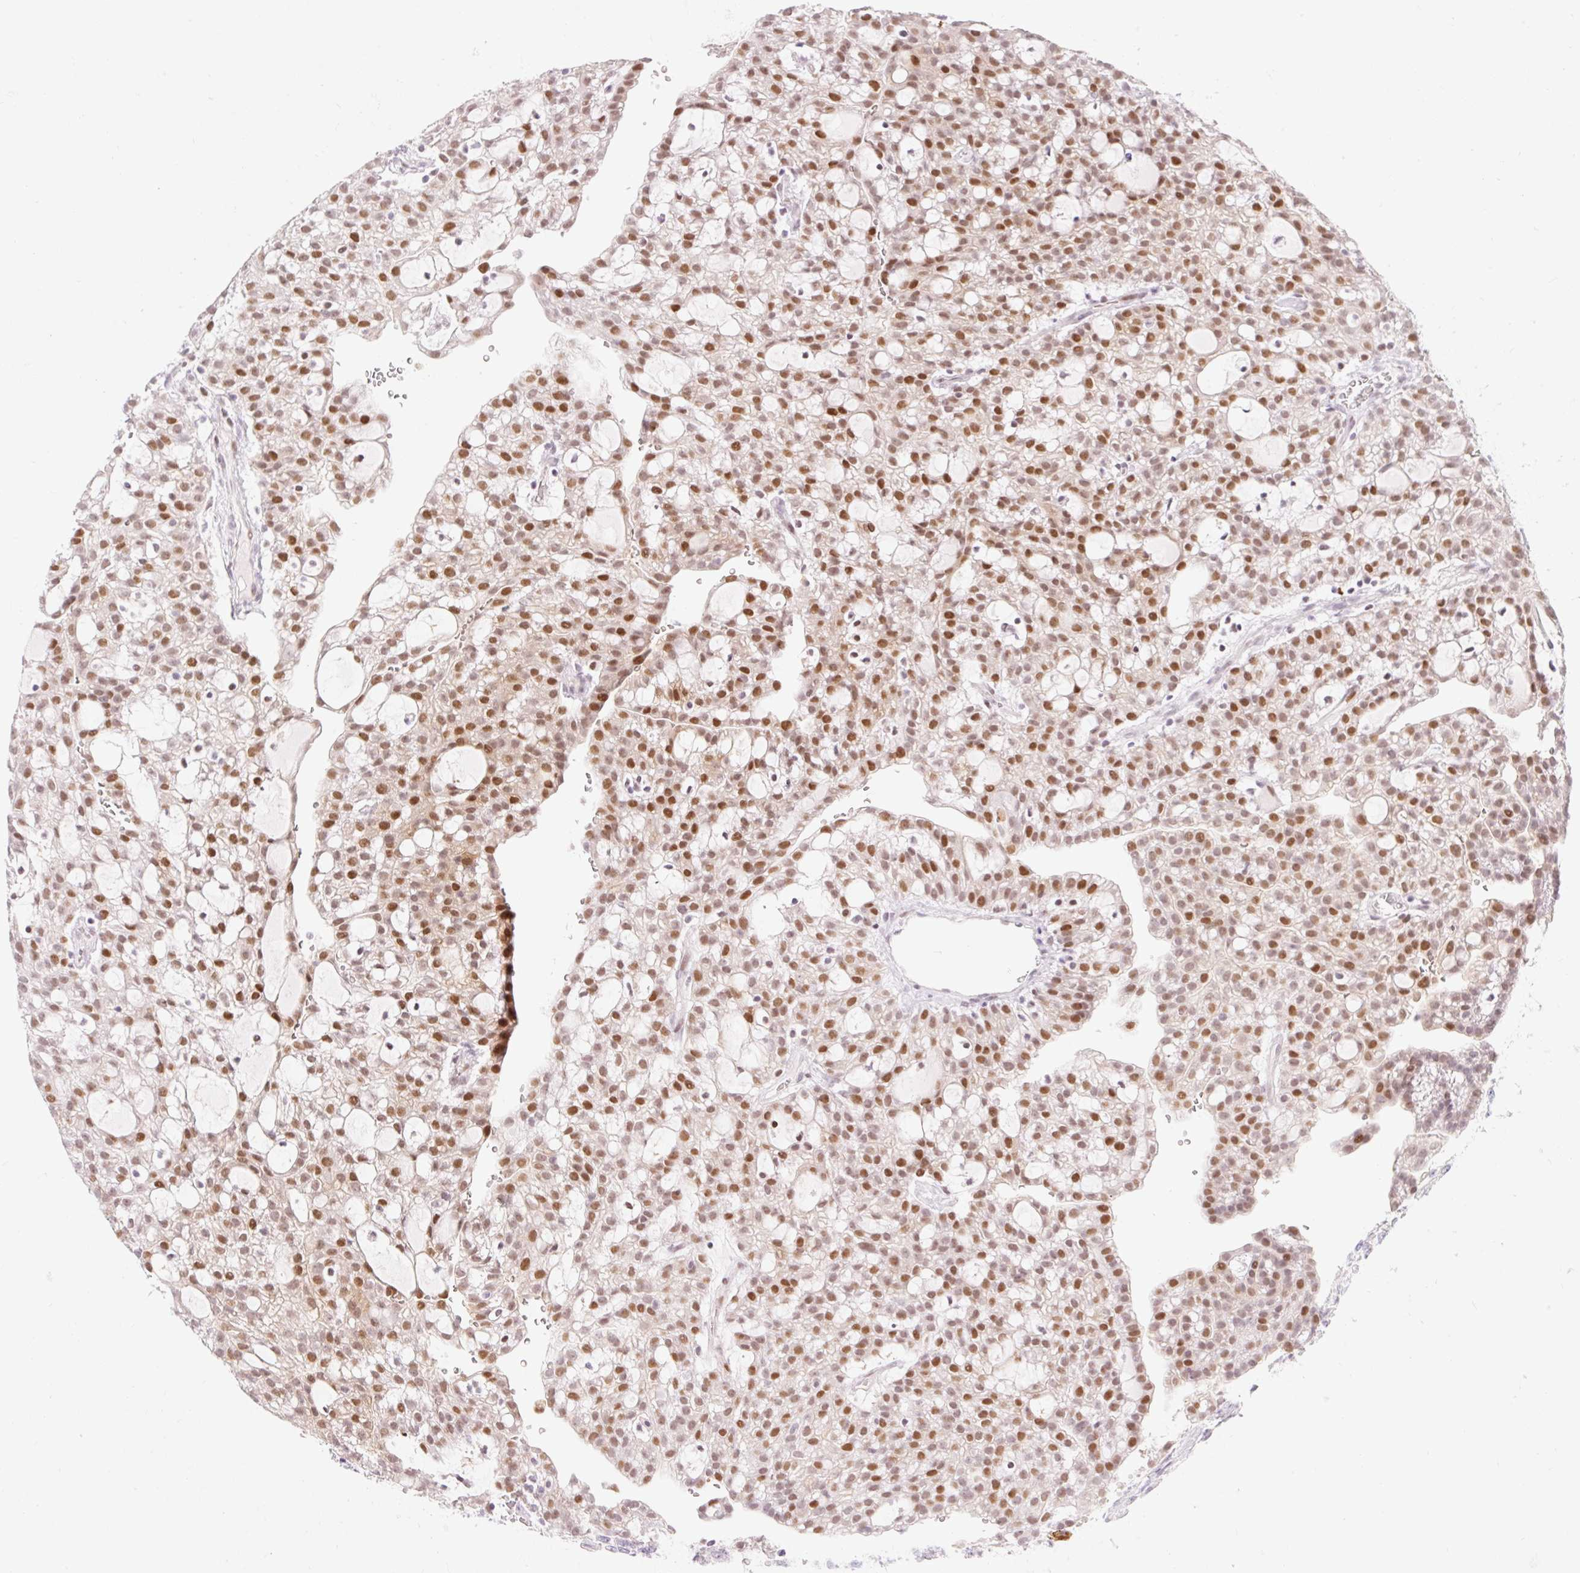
{"staining": {"intensity": "moderate", "quantity": ">75%", "location": "nuclear"}, "tissue": "renal cancer", "cell_type": "Tumor cells", "image_type": "cancer", "snomed": [{"axis": "morphology", "description": "Adenocarcinoma, NOS"}, {"axis": "topography", "description": "Kidney"}], "caption": "The micrograph displays immunohistochemical staining of renal cancer (adenocarcinoma). There is moderate nuclear positivity is appreciated in about >75% of tumor cells.", "gene": "H2BW1", "patient": {"sex": "male", "age": 63}}